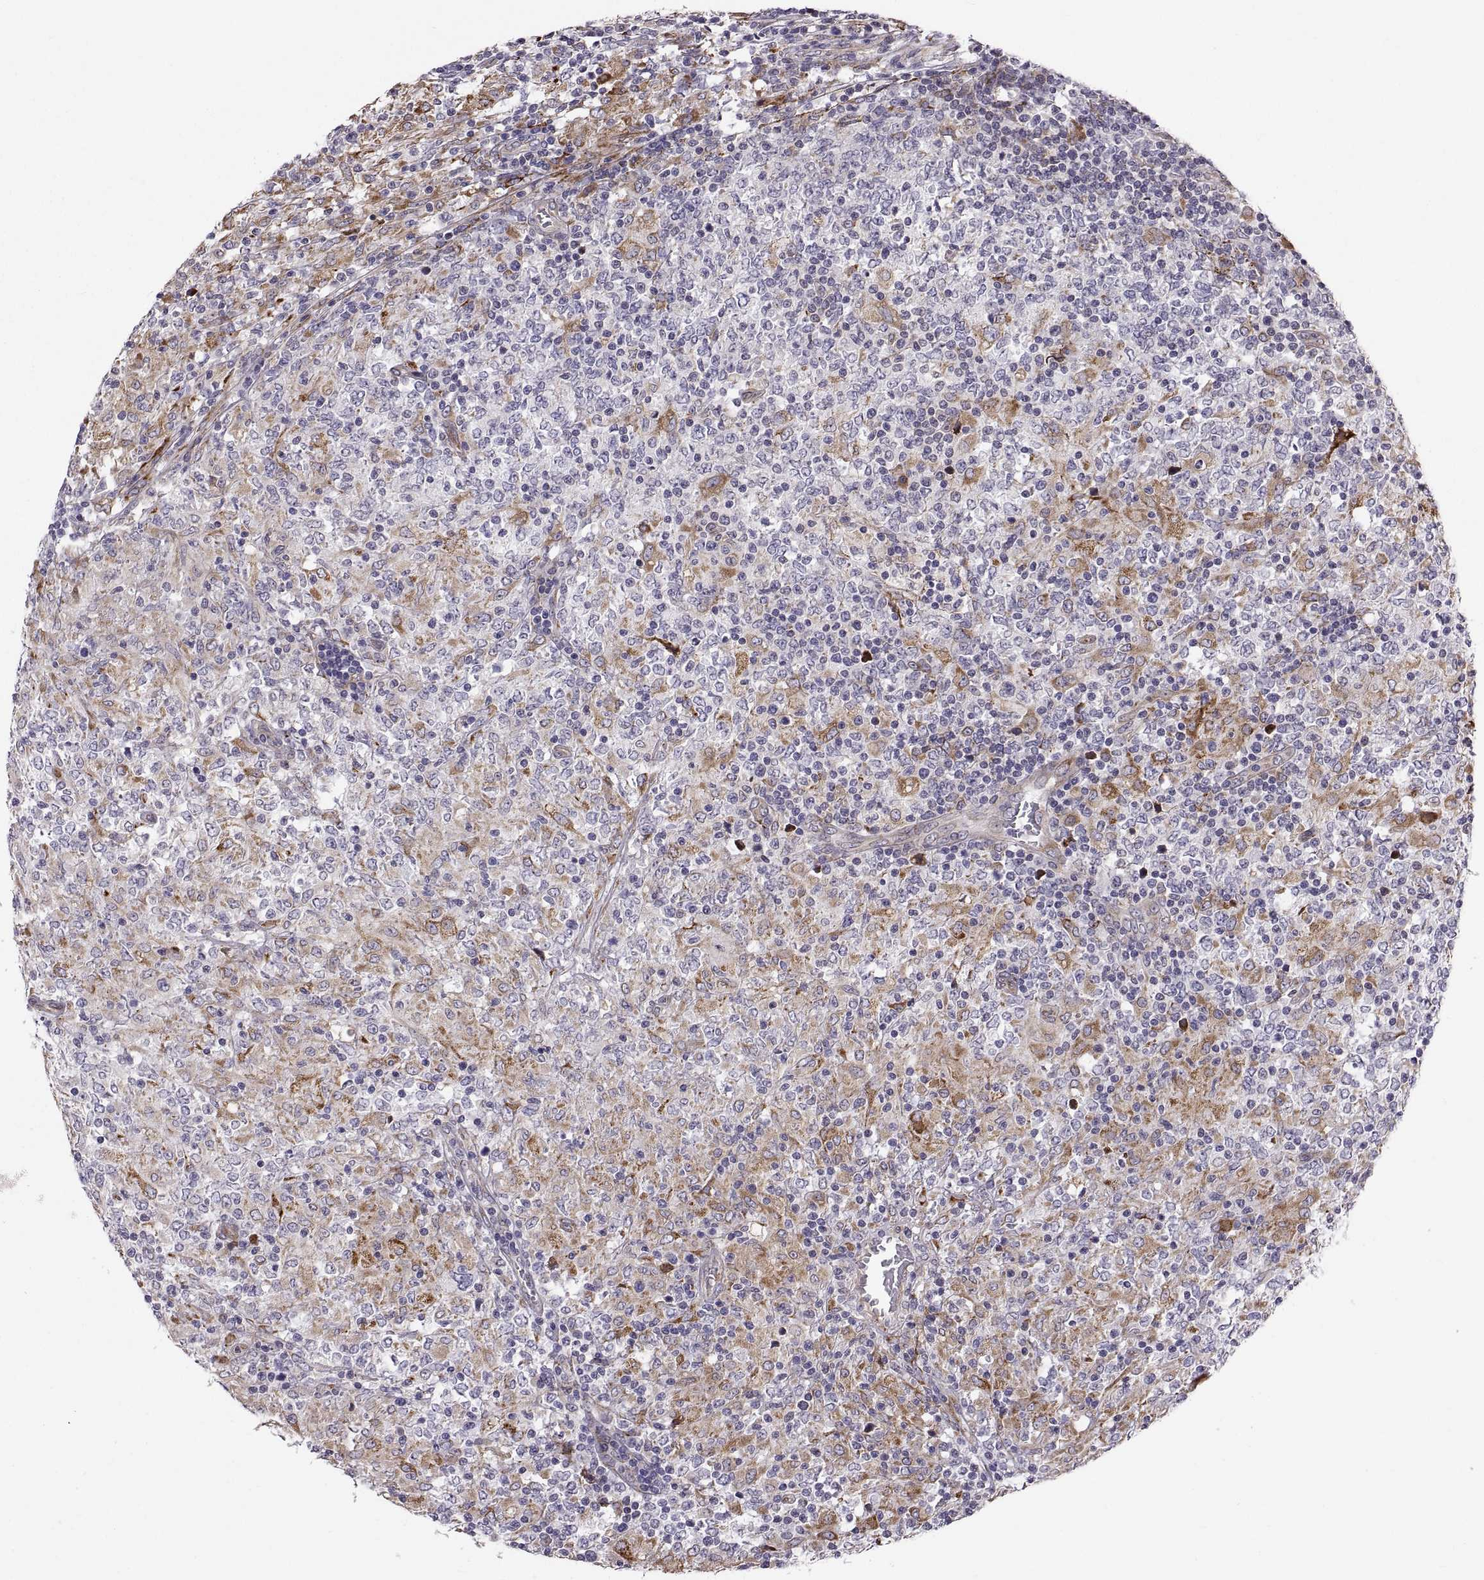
{"staining": {"intensity": "negative", "quantity": "none", "location": "none"}, "tissue": "lymphoma", "cell_type": "Tumor cells", "image_type": "cancer", "snomed": [{"axis": "morphology", "description": "Malignant lymphoma, non-Hodgkin's type, High grade"}, {"axis": "topography", "description": "Lymph node"}], "caption": "Immunohistochemical staining of human malignant lymphoma, non-Hodgkin's type (high-grade) exhibits no significant expression in tumor cells. The staining was performed using DAB (3,3'-diaminobenzidine) to visualize the protein expression in brown, while the nuclei were stained in blue with hematoxylin (Magnification: 20x).", "gene": "PLEKHB2", "patient": {"sex": "female", "age": 84}}